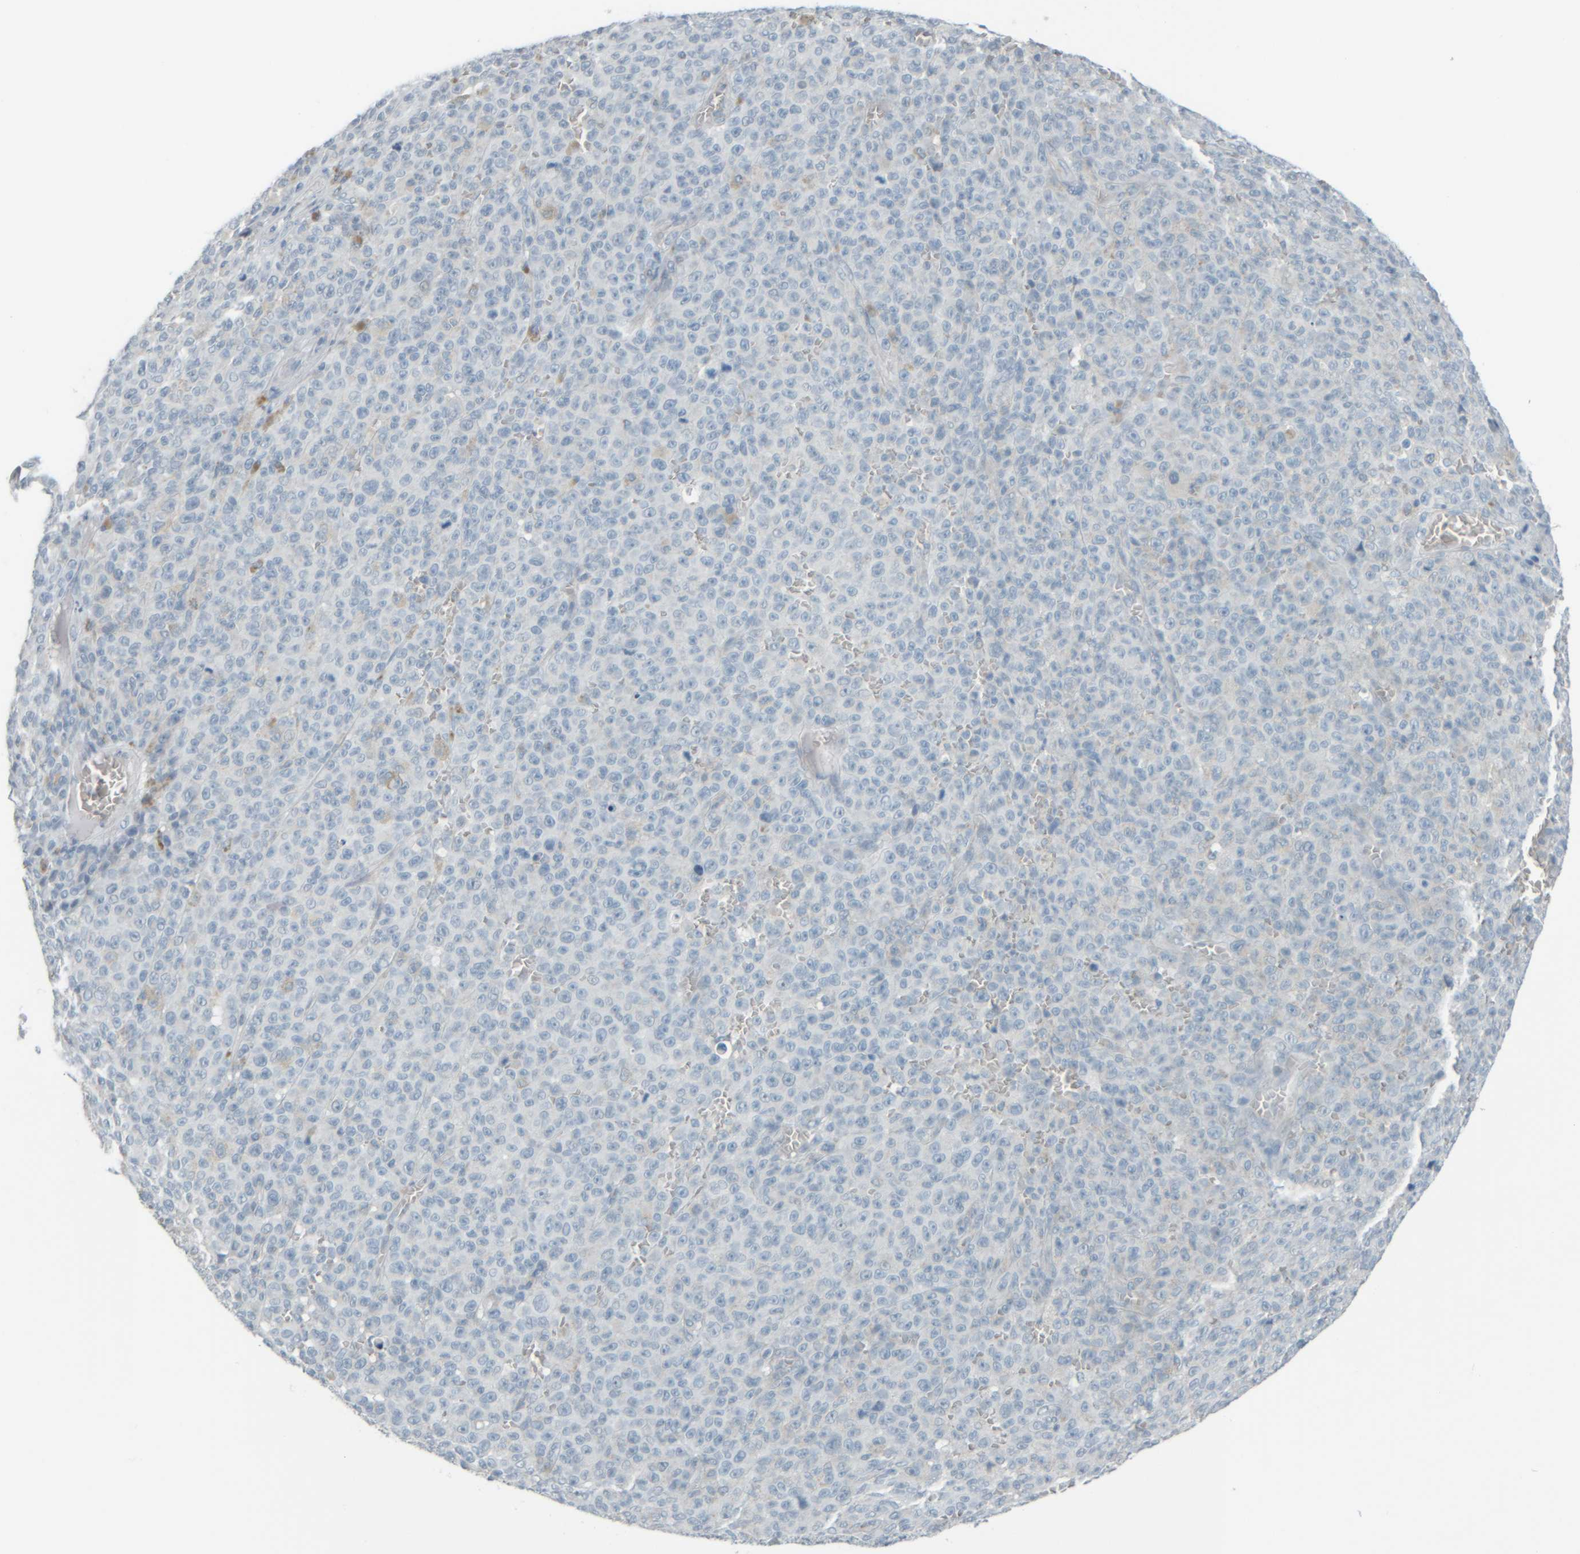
{"staining": {"intensity": "negative", "quantity": "none", "location": "none"}, "tissue": "melanoma", "cell_type": "Tumor cells", "image_type": "cancer", "snomed": [{"axis": "morphology", "description": "Malignant melanoma, NOS"}, {"axis": "topography", "description": "Skin"}], "caption": "Immunohistochemistry of malignant melanoma demonstrates no expression in tumor cells.", "gene": "TPSAB1", "patient": {"sex": "female", "age": 82}}